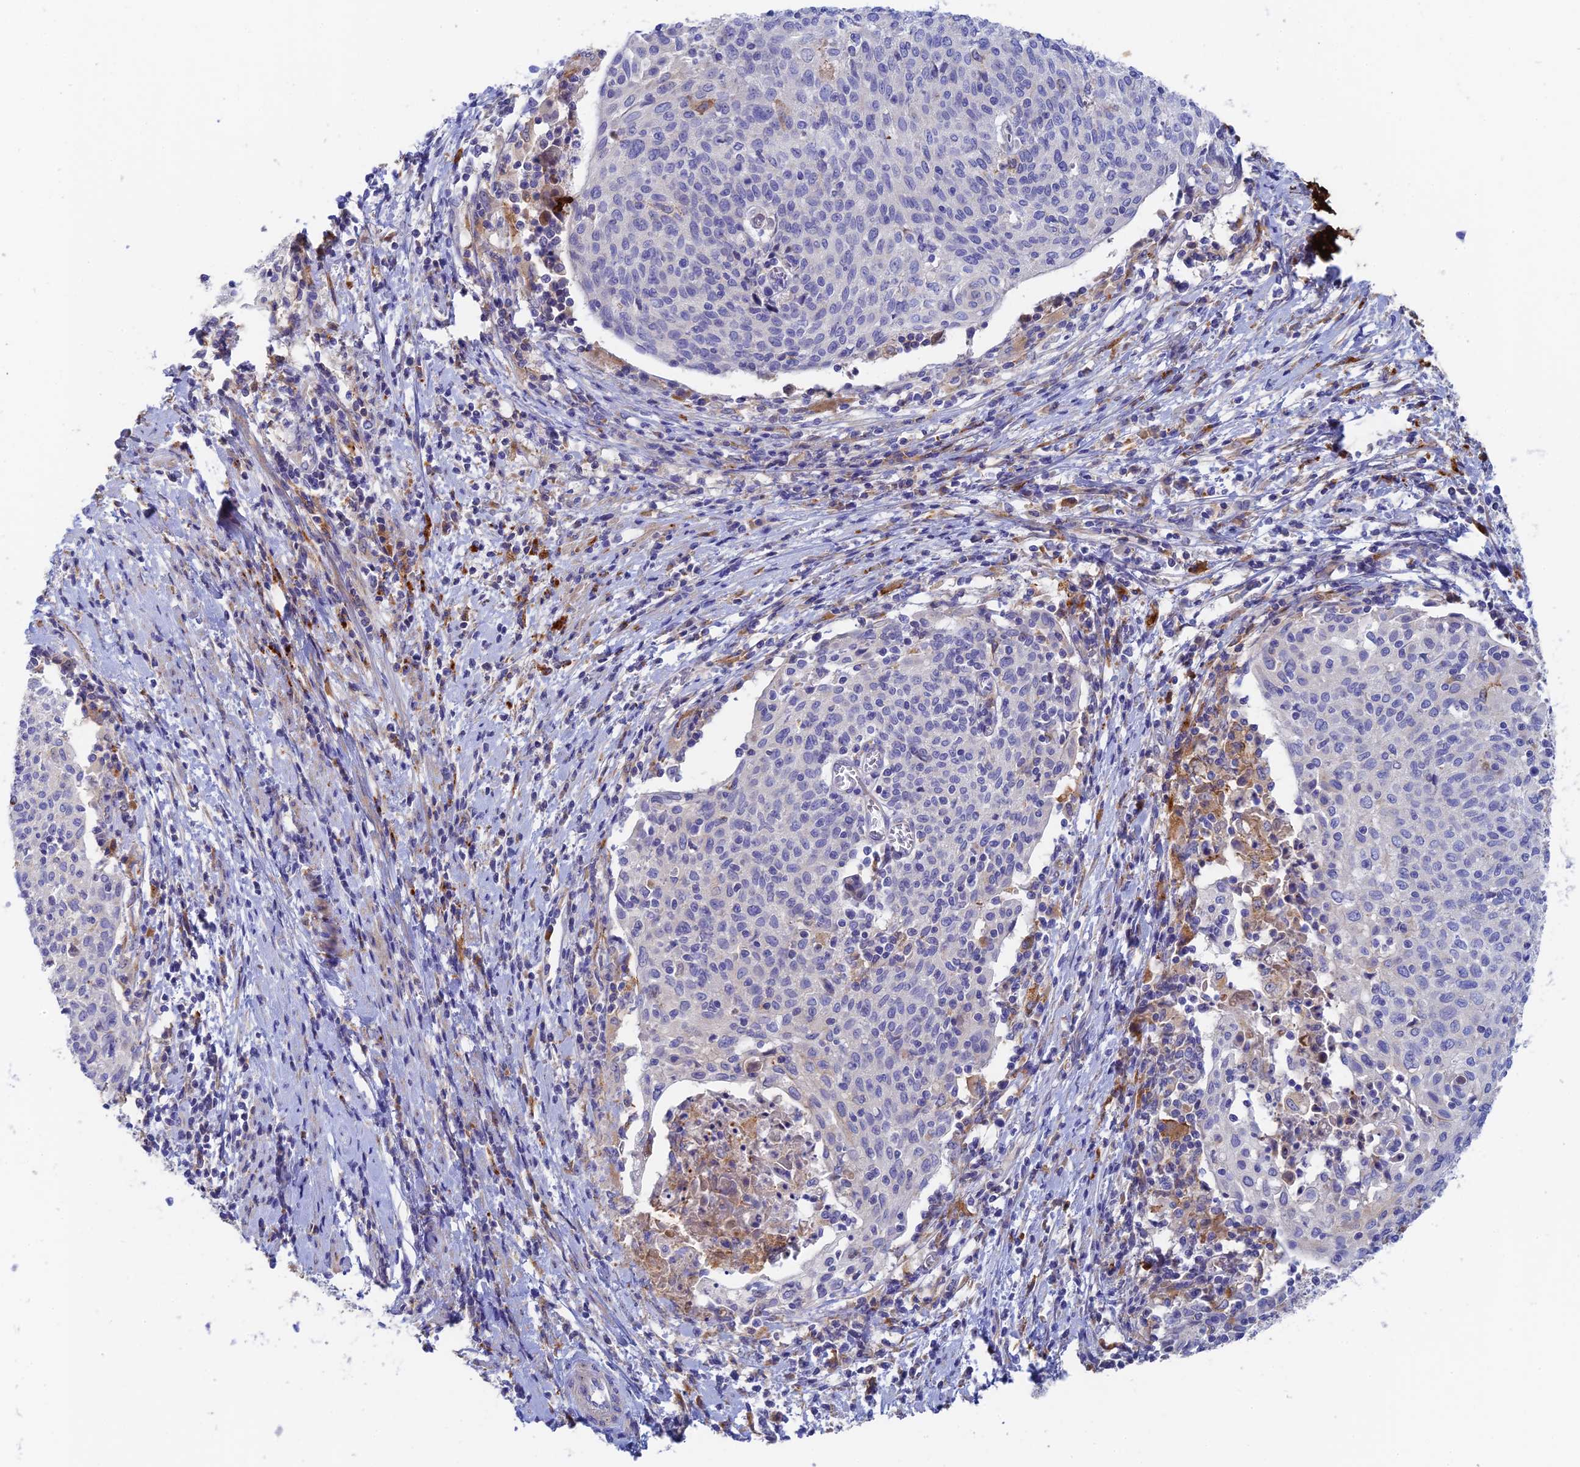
{"staining": {"intensity": "negative", "quantity": "none", "location": "none"}, "tissue": "cervical cancer", "cell_type": "Tumor cells", "image_type": "cancer", "snomed": [{"axis": "morphology", "description": "Squamous cell carcinoma, NOS"}, {"axis": "topography", "description": "Cervix"}], "caption": "DAB (3,3'-diaminobenzidine) immunohistochemical staining of human cervical cancer (squamous cell carcinoma) displays no significant expression in tumor cells.", "gene": "RPGRIP1L", "patient": {"sex": "female", "age": 52}}